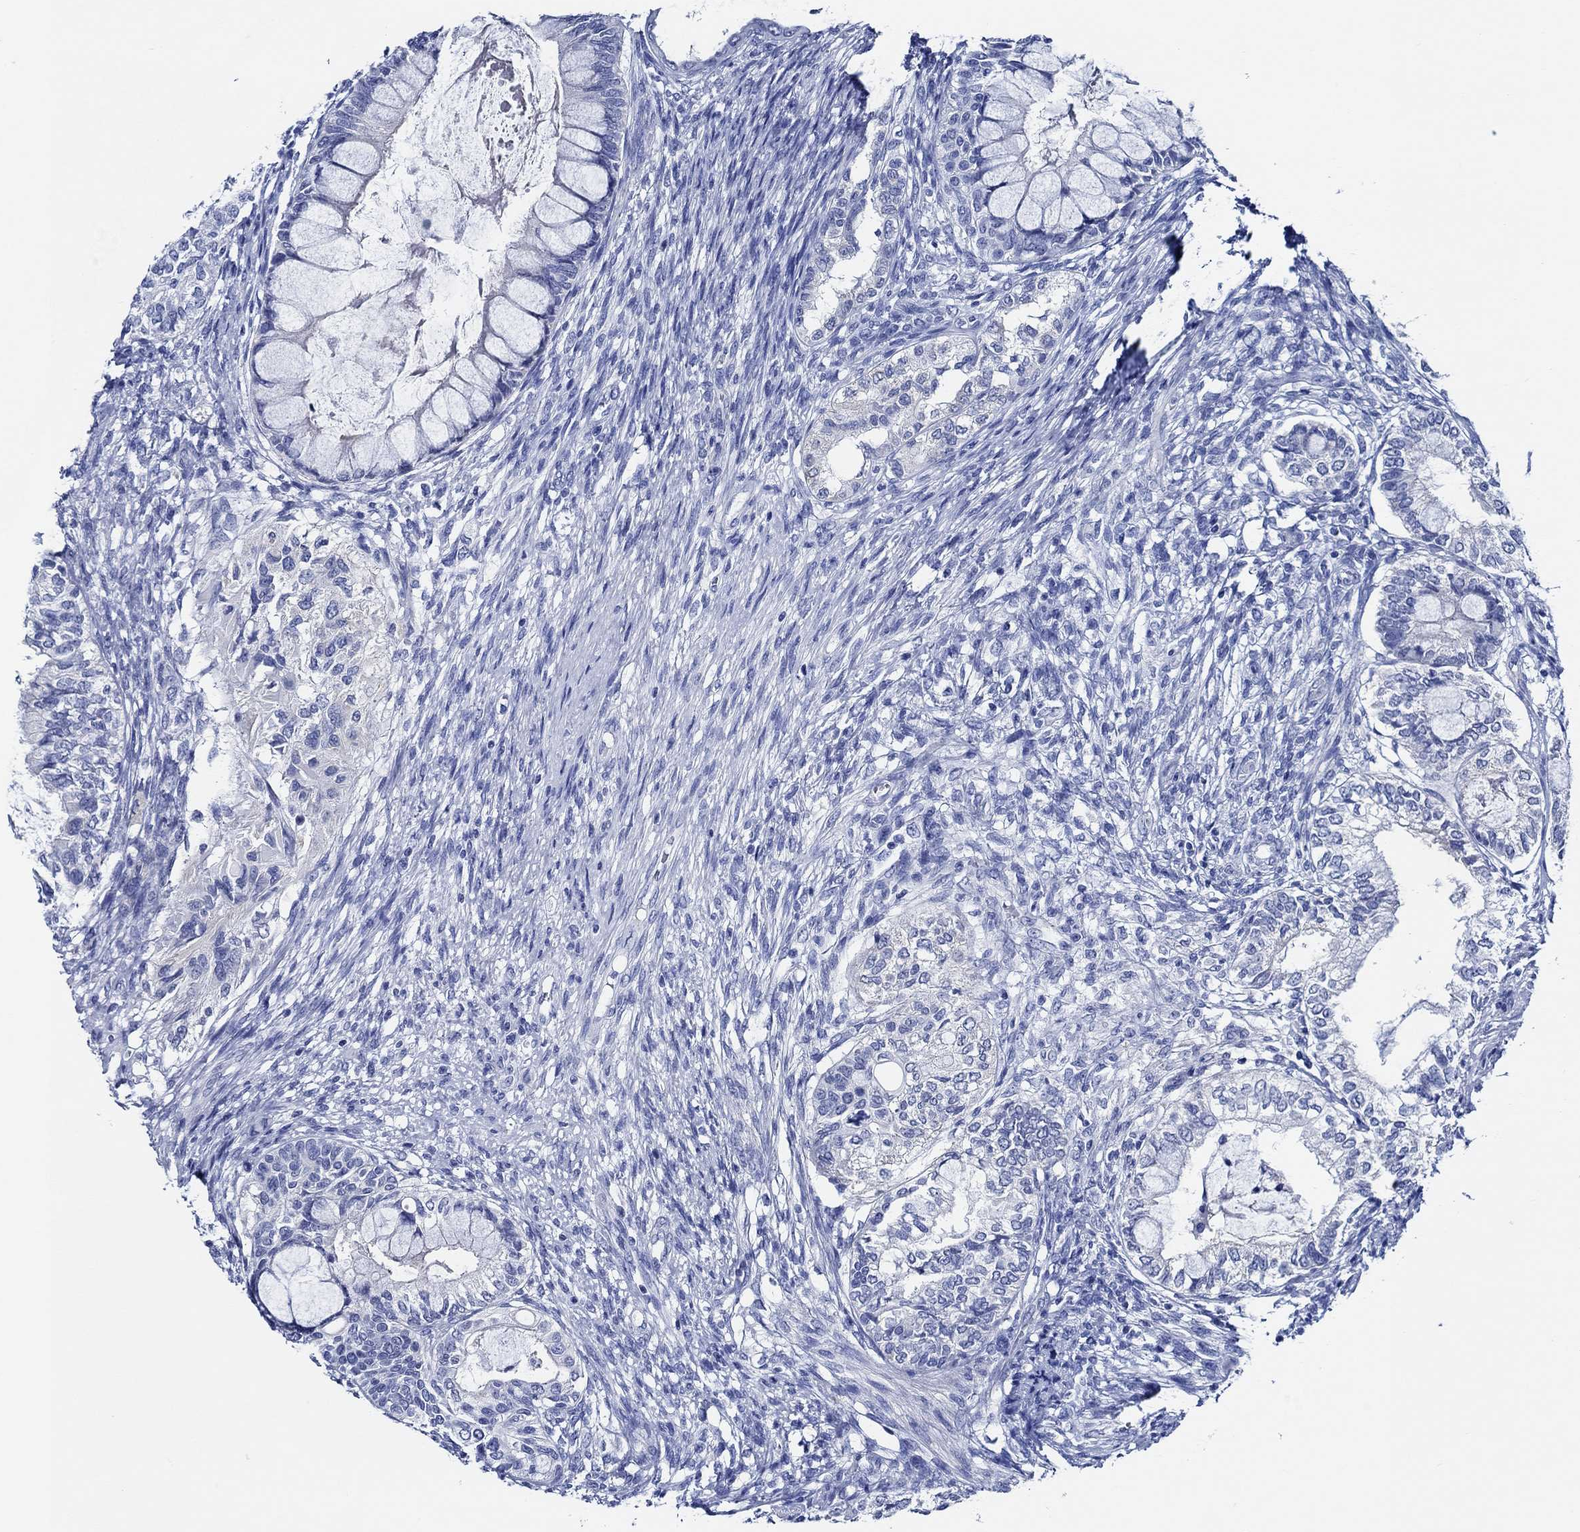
{"staining": {"intensity": "negative", "quantity": "none", "location": "none"}, "tissue": "testis cancer", "cell_type": "Tumor cells", "image_type": "cancer", "snomed": [{"axis": "morphology", "description": "Seminoma, NOS"}, {"axis": "morphology", "description": "Carcinoma, Embryonal, NOS"}, {"axis": "topography", "description": "Testis"}], "caption": "Histopathology image shows no significant protein expression in tumor cells of testis cancer. Nuclei are stained in blue.", "gene": "WDR62", "patient": {"sex": "male", "age": 41}}